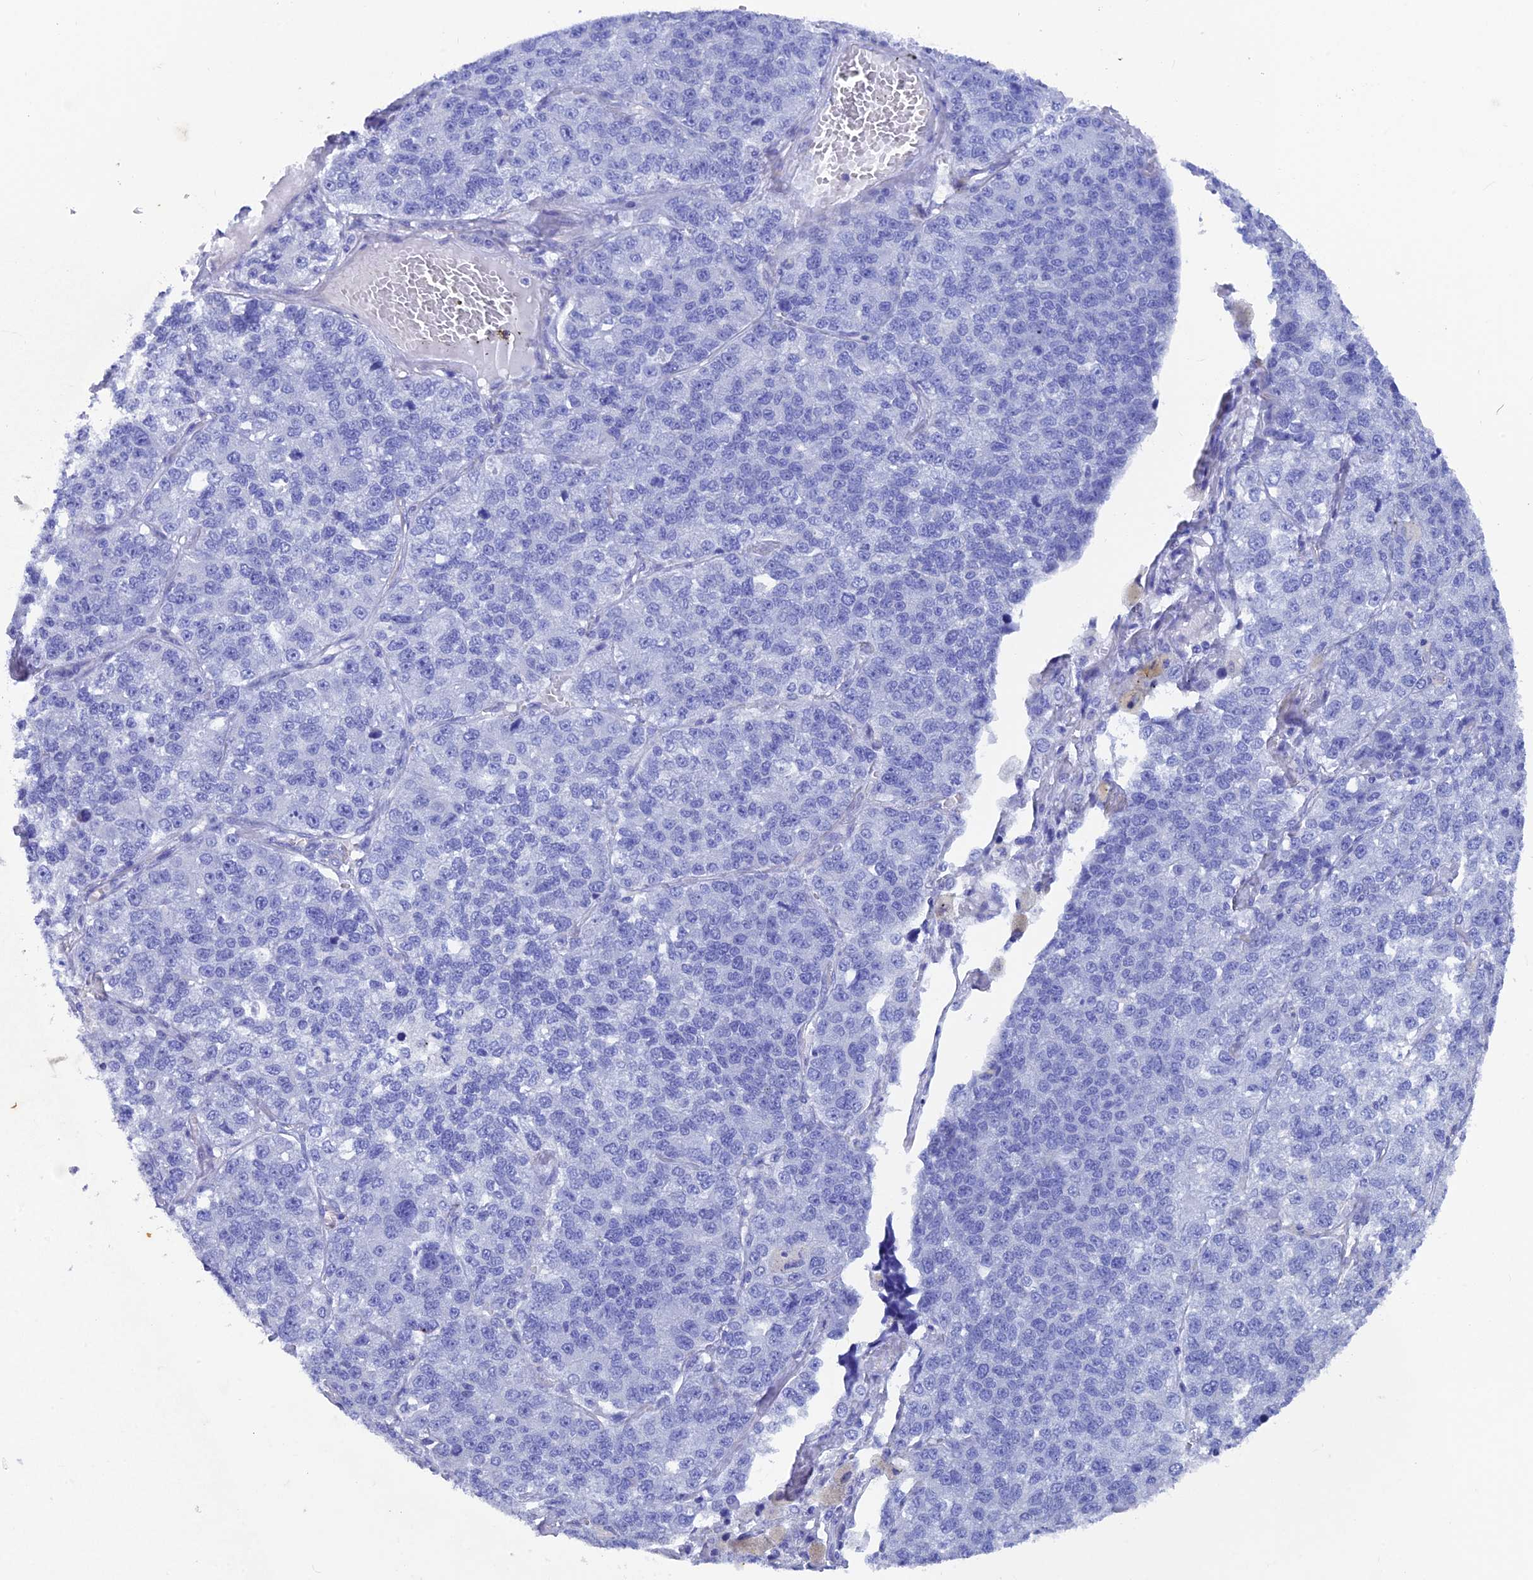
{"staining": {"intensity": "negative", "quantity": "none", "location": "none"}, "tissue": "lung cancer", "cell_type": "Tumor cells", "image_type": "cancer", "snomed": [{"axis": "morphology", "description": "Adenocarcinoma, NOS"}, {"axis": "topography", "description": "Lung"}], "caption": "Immunohistochemistry (IHC) photomicrograph of human lung cancer stained for a protein (brown), which exhibits no staining in tumor cells.", "gene": "AK4", "patient": {"sex": "male", "age": 49}}